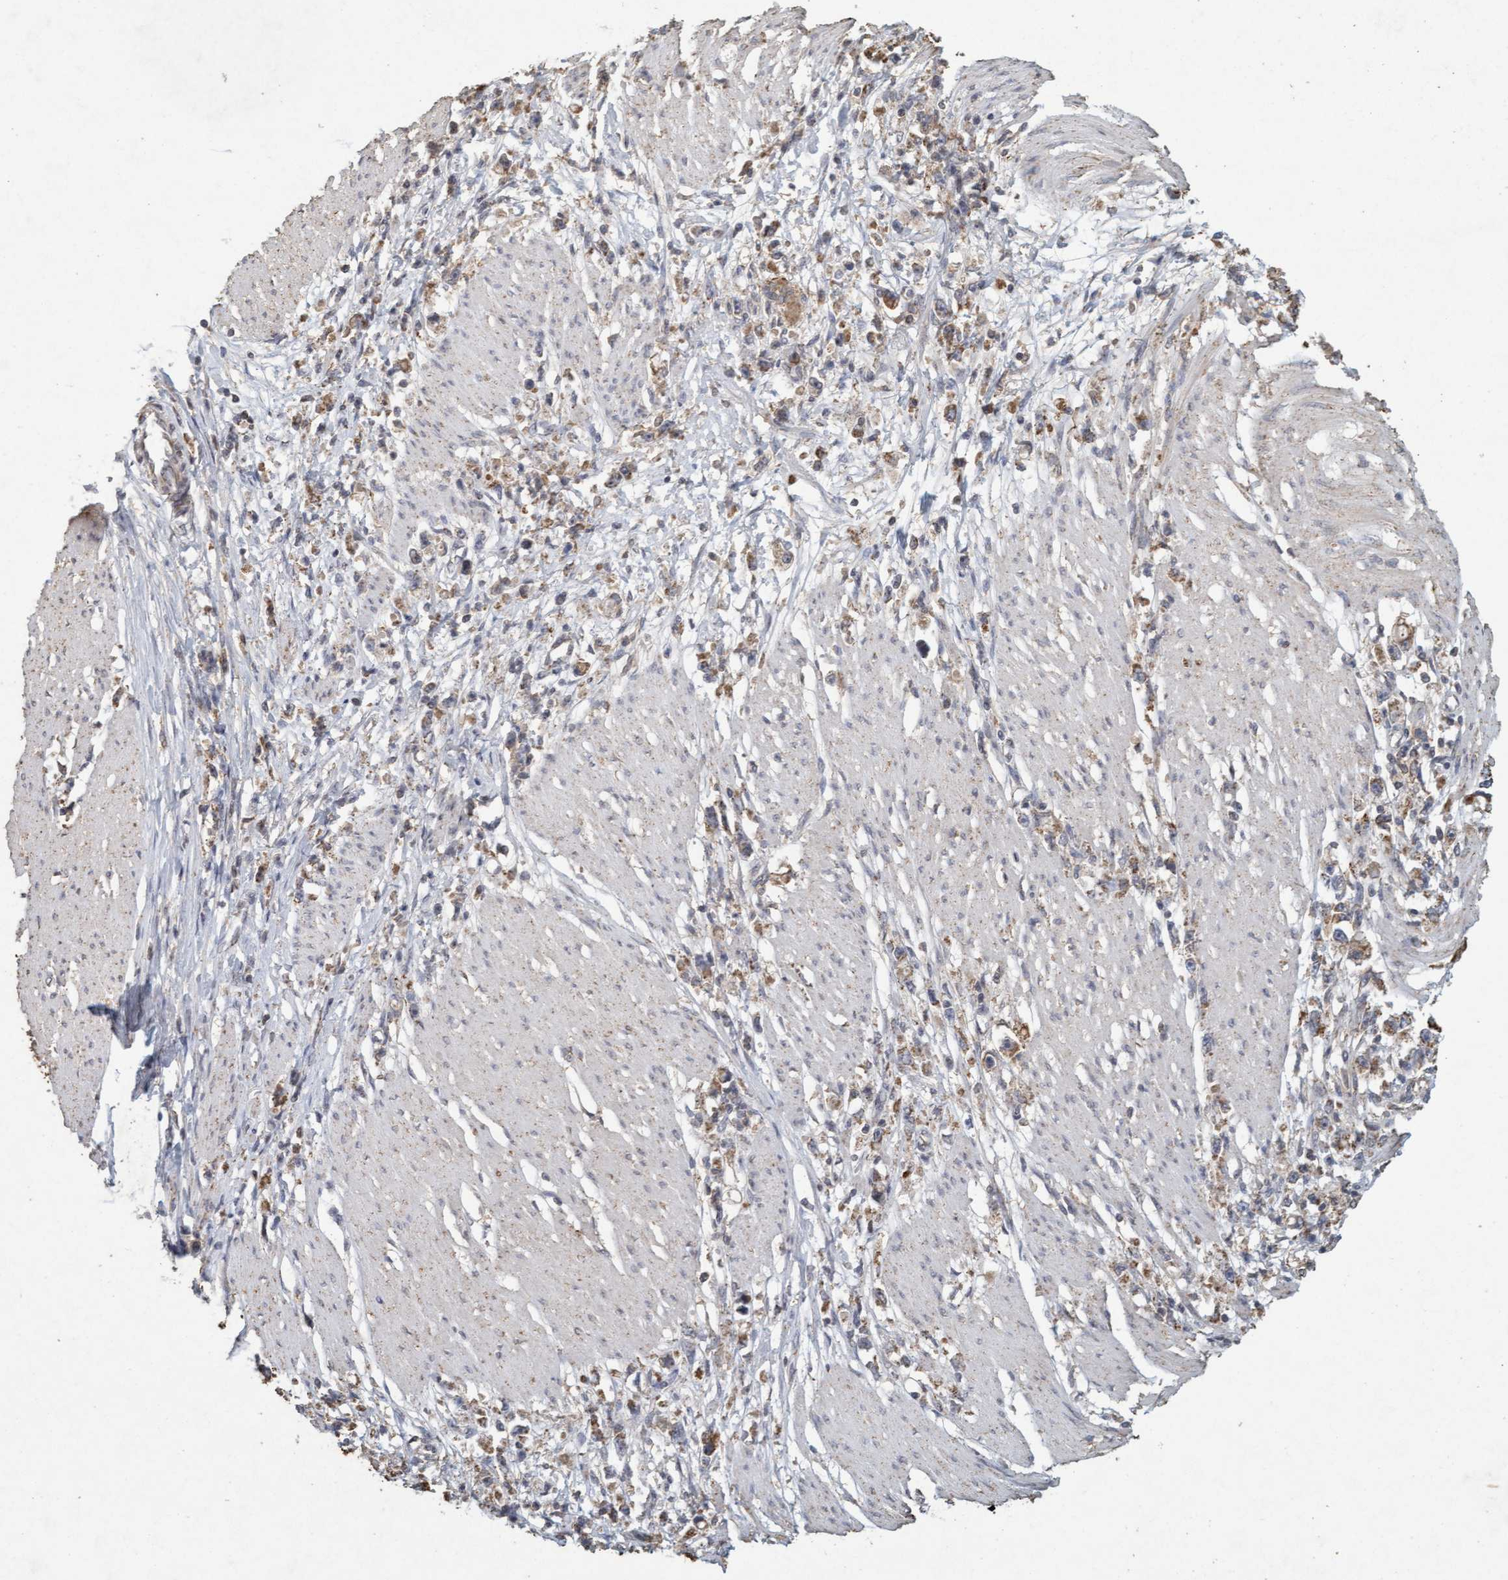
{"staining": {"intensity": "weak", "quantity": "25%-75%", "location": "cytoplasmic/membranous"}, "tissue": "stomach cancer", "cell_type": "Tumor cells", "image_type": "cancer", "snomed": [{"axis": "morphology", "description": "Adenocarcinoma, NOS"}, {"axis": "topography", "description": "Stomach"}], "caption": "Immunohistochemistry (IHC) histopathology image of neoplastic tissue: human stomach cancer stained using immunohistochemistry displays low levels of weak protein expression localized specifically in the cytoplasmic/membranous of tumor cells, appearing as a cytoplasmic/membranous brown color.", "gene": "VSIG8", "patient": {"sex": "female", "age": 59}}